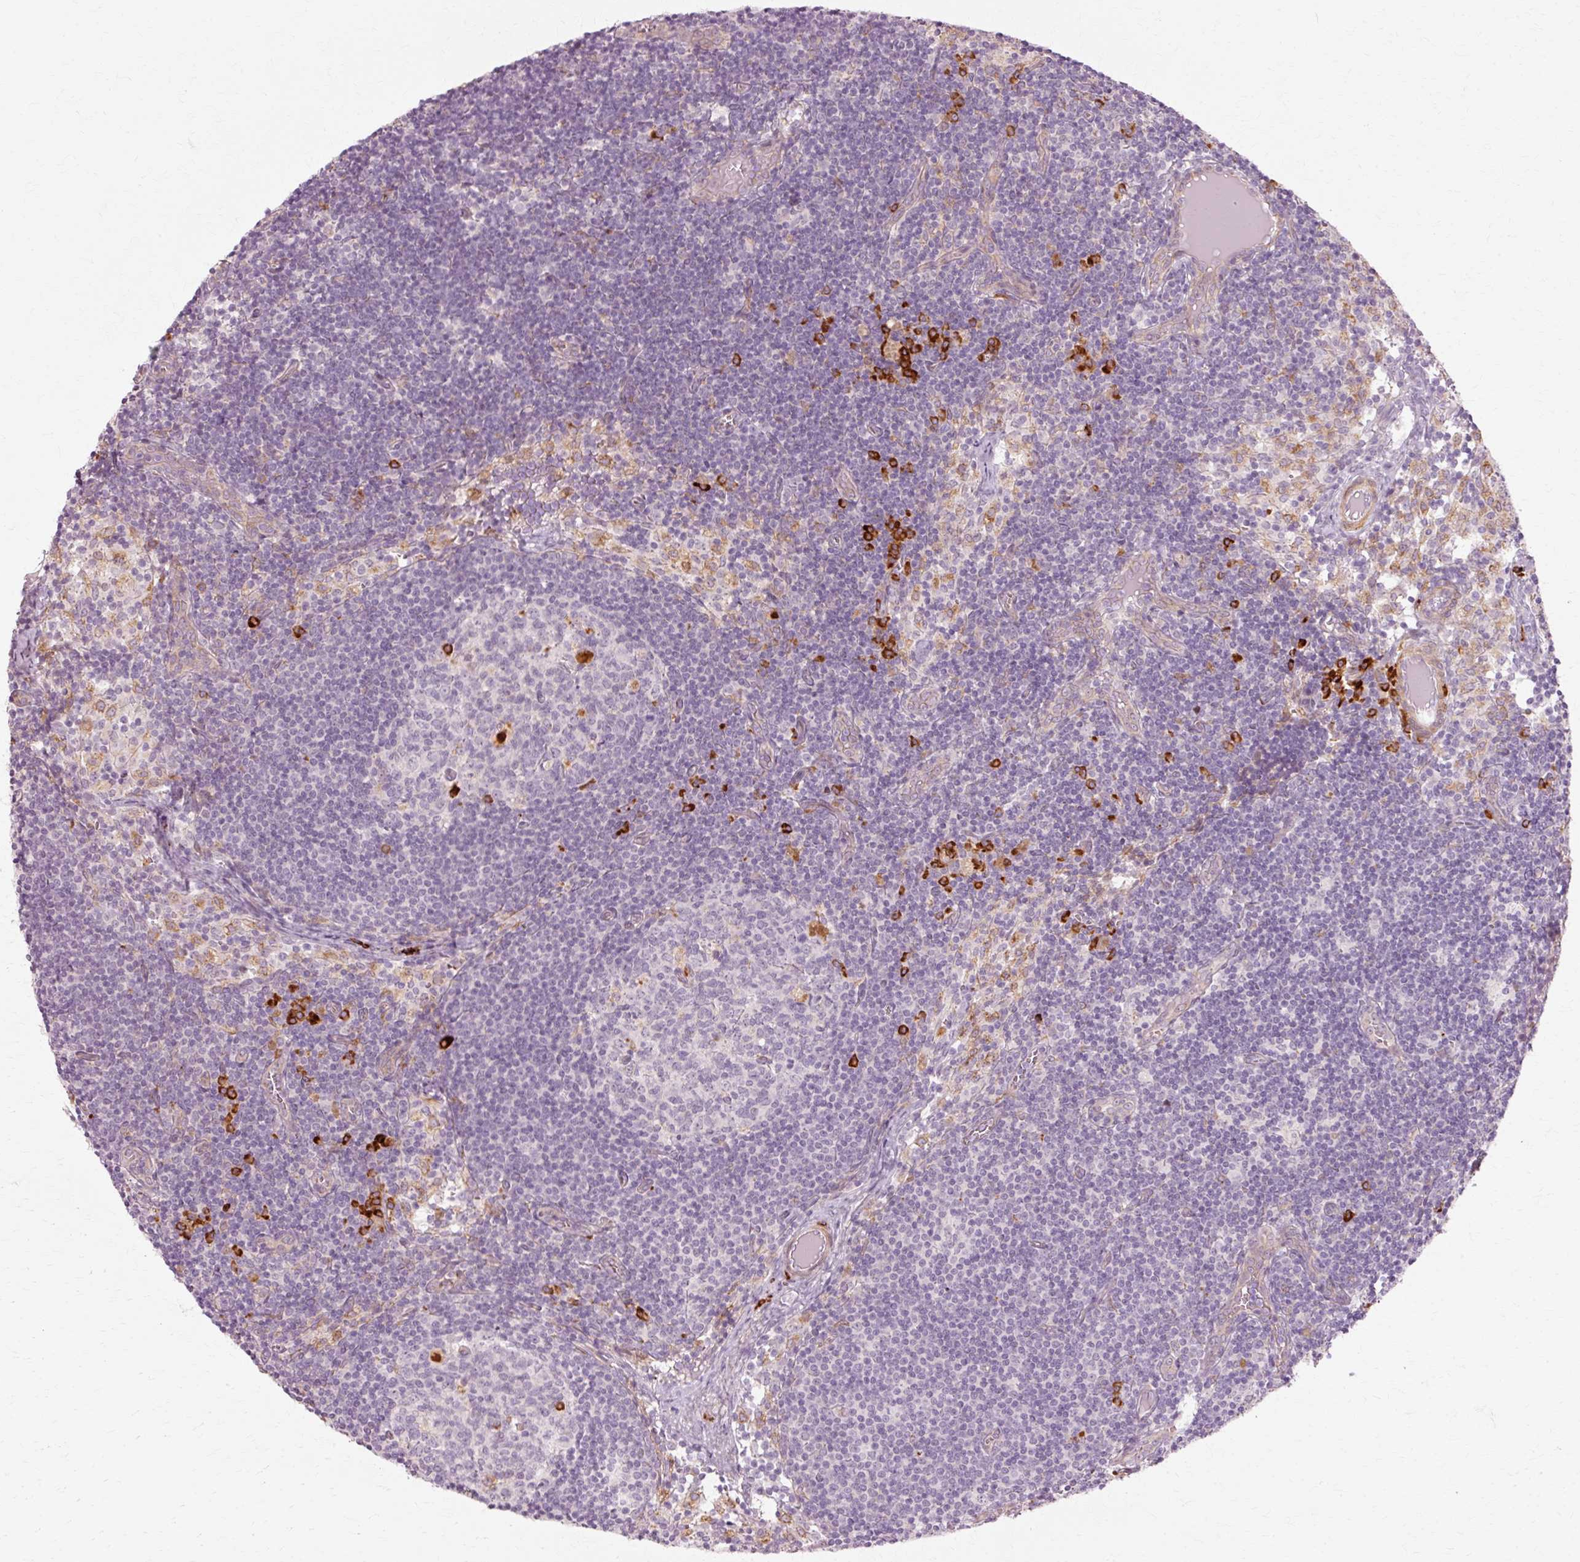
{"staining": {"intensity": "negative", "quantity": "none", "location": "none"}, "tissue": "lymph node", "cell_type": "Germinal center cells", "image_type": "normal", "snomed": [{"axis": "morphology", "description": "Normal tissue, NOS"}, {"axis": "topography", "description": "Lymph node"}], "caption": "Lymph node stained for a protein using immunohistochemistry displays no staining germinal center cells.", "gene": "RANBP2", "patient": {"sex": "female", "age": 31}}